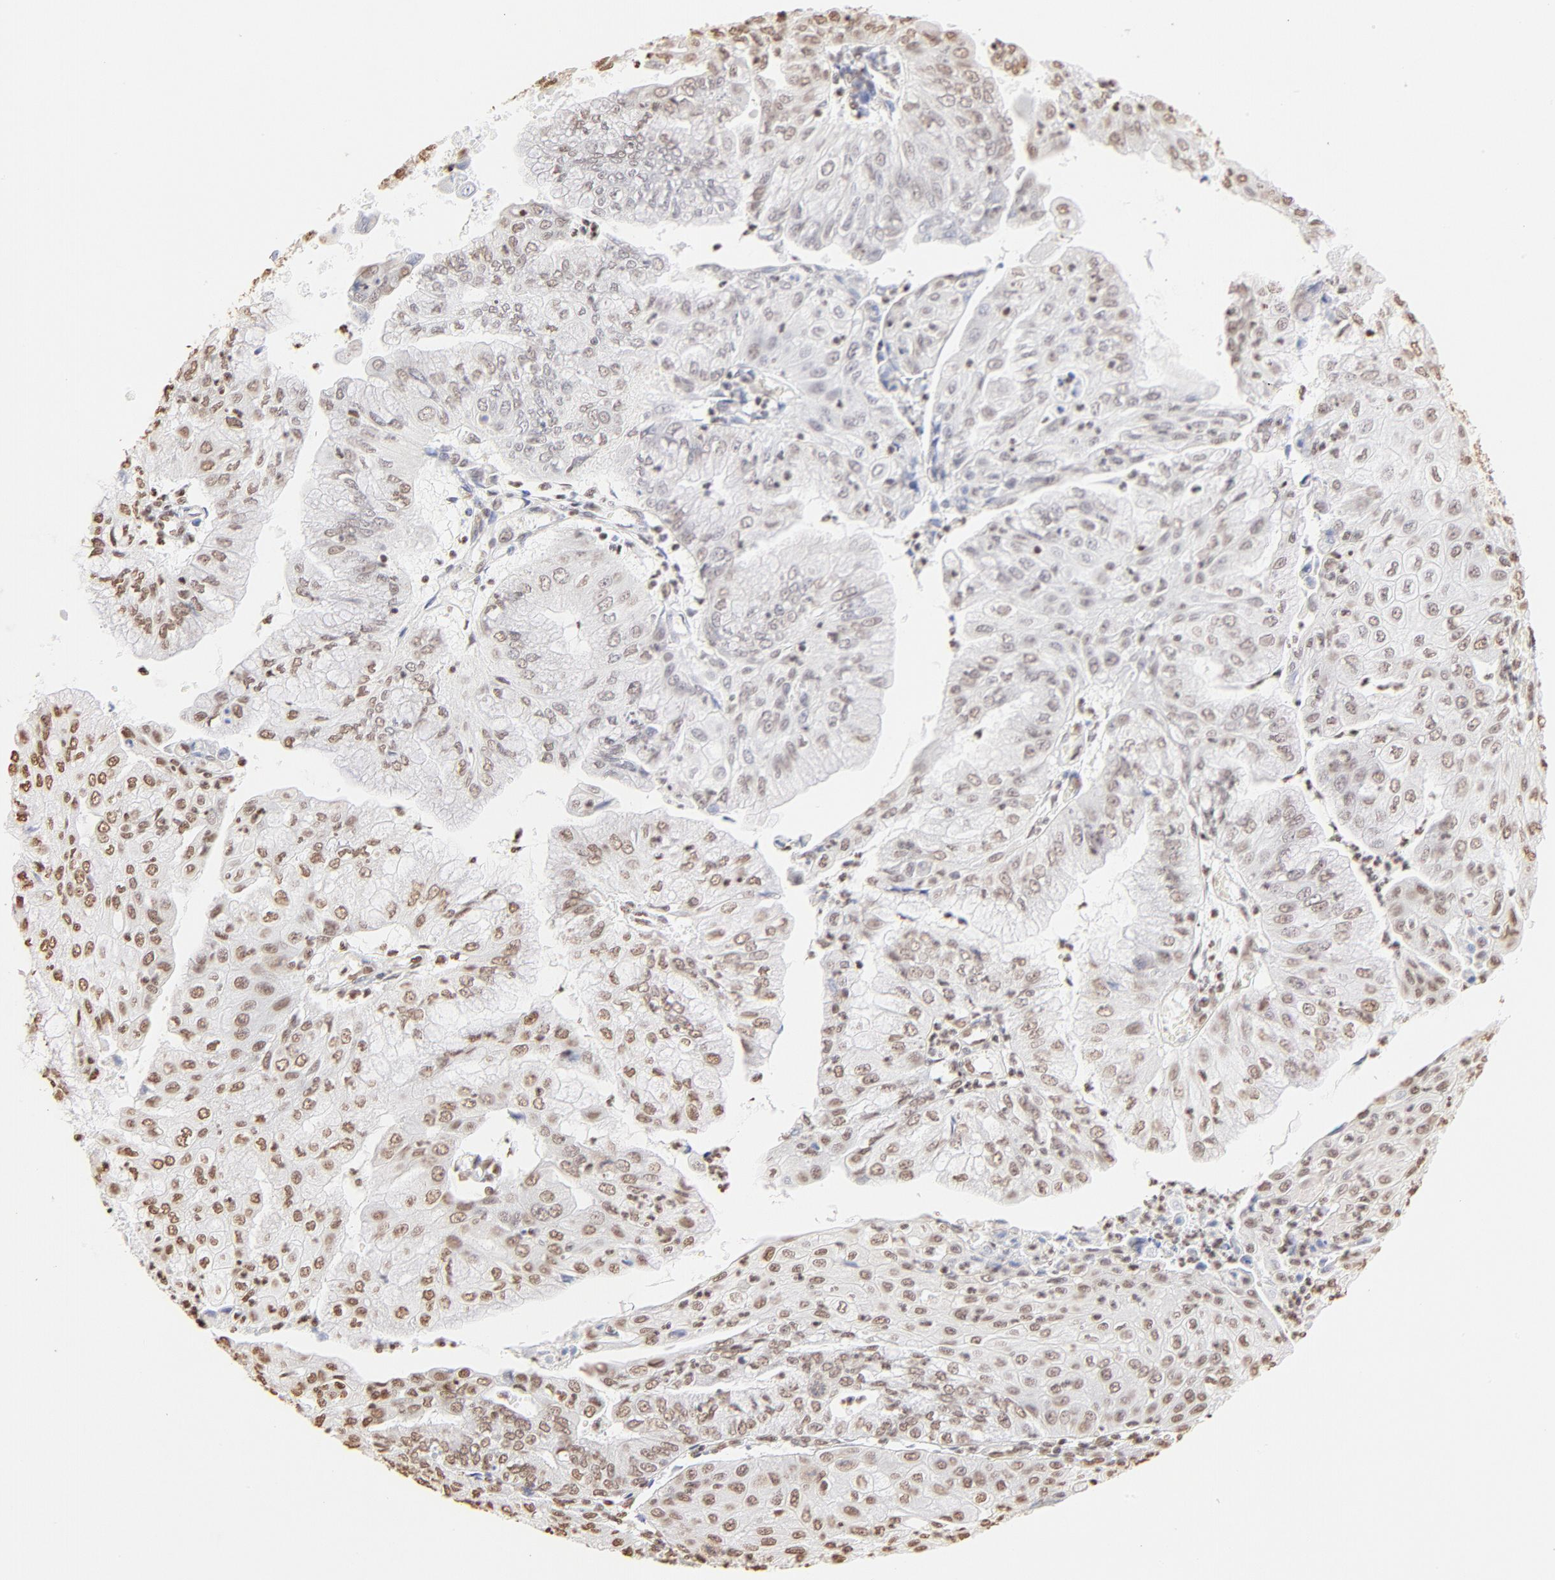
{"staining": {"intensity": "moderate", "quantity": "25%-75%", "location": "nuclear"}, "tissue": "endometrial cancer", "cell_type": "Tumor cells", "image_type": "cancer", "snomed": [{"axis": "morphology", "description": "Adenocarcinoma, NOS"}, {"axis": "topography", "description": "Endometrium"}], "caption": "This is an image of immunohistochemistry (IHC) staining of adenocarcinoma (endometrial), which shows moderate positivity in the nuclear of tumor cells.", "gene": "ZNF540", "patient": {"sex": "female", "age": 79}}